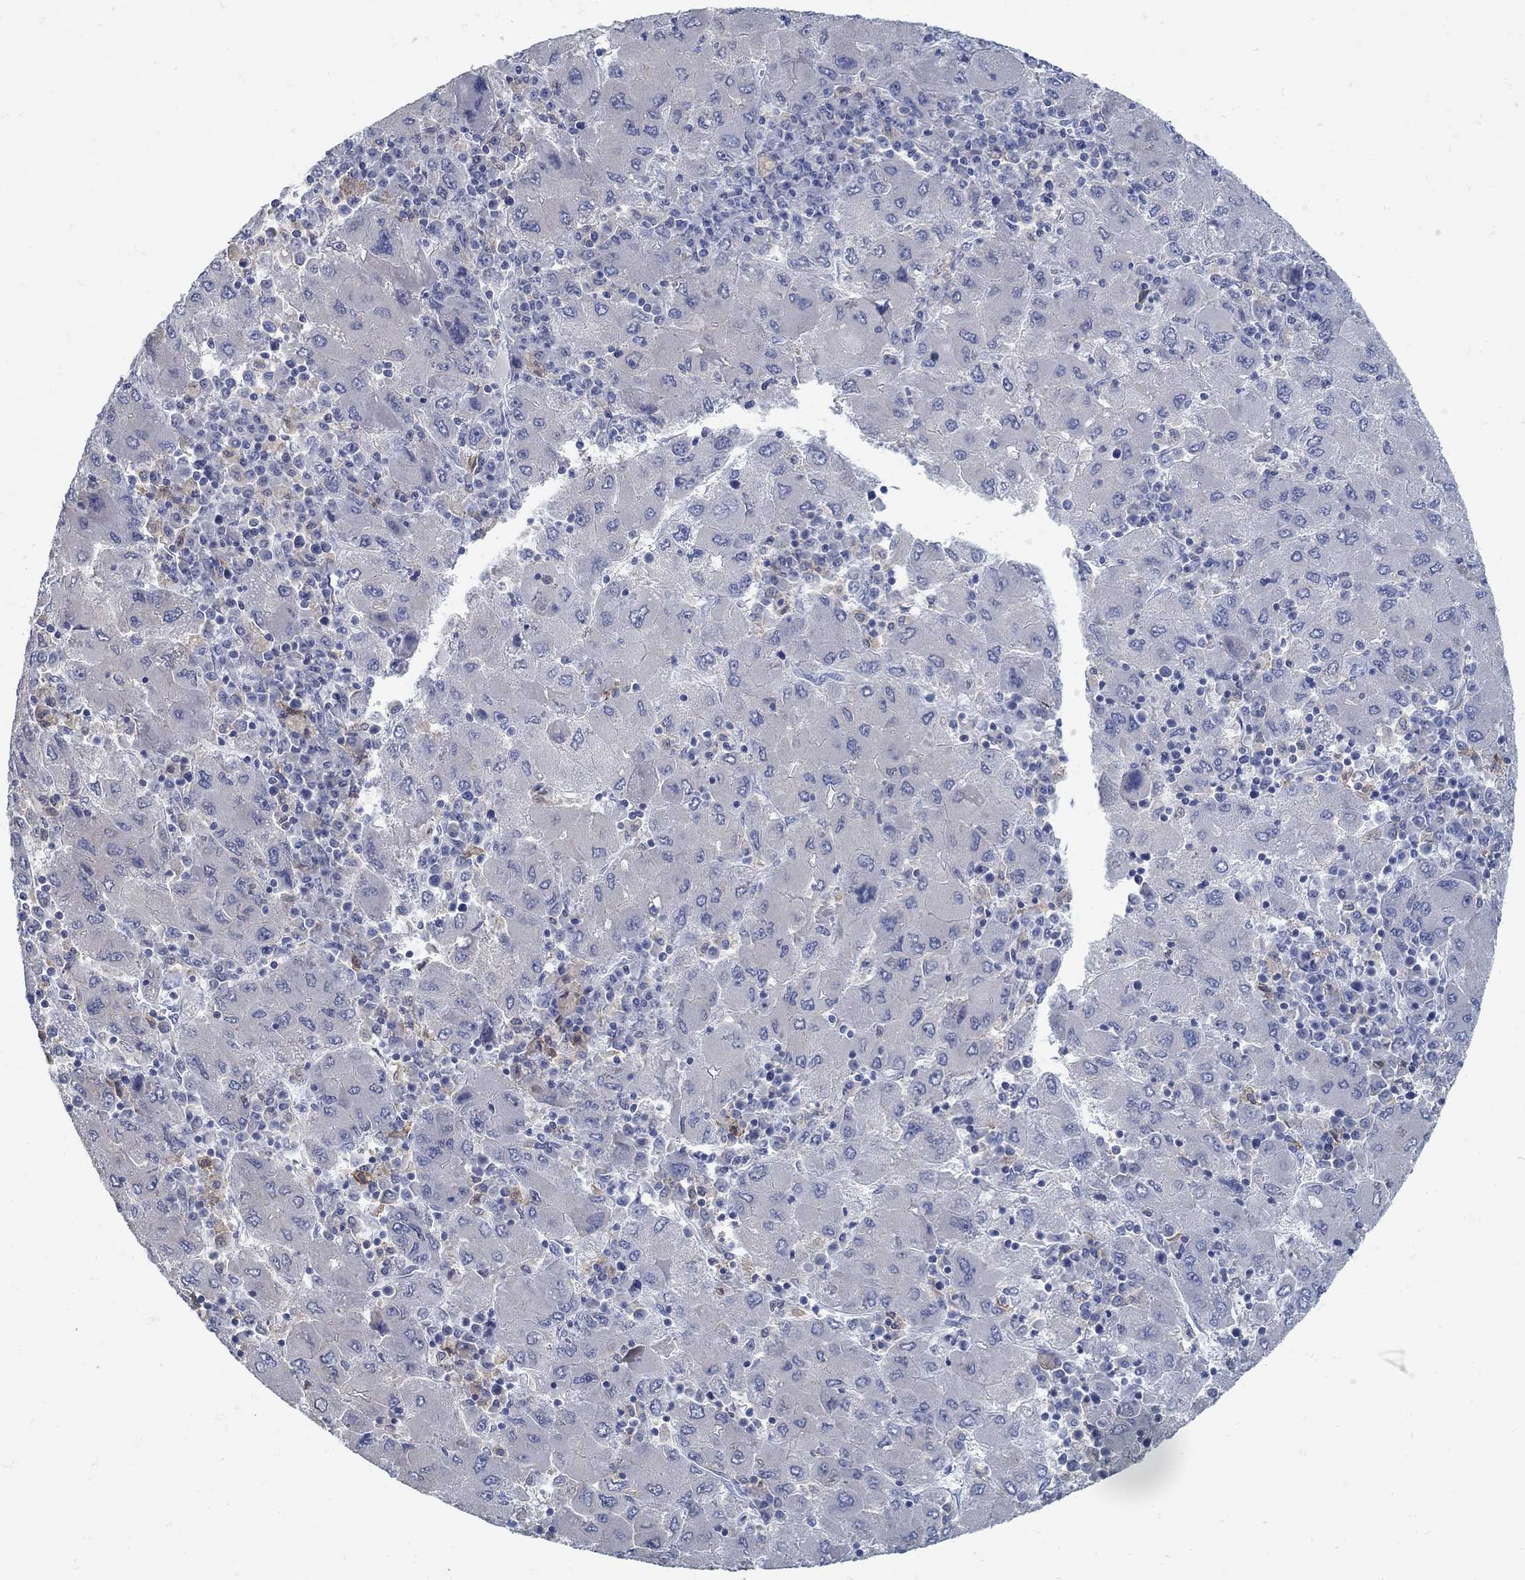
{"staining": {"intensity": "negative", "quantity": "none", "location": "none"}, "tissue": "liver cancer", "cell_type": "Tumor cells", "image_type": "cancer", "snomed": [{"axis": "morphology", "description": "Carcinoma, Hepatocellular, NOS"}, {"axis": "topography", "description": "Liver"}], "caption": "A photomicrograph of human liver hepatocellular carcinoma is negative for staining in tumor cells. Brightfield microscopy of IHC stained with DAB (3,3'-diaminobenzidine) (brown) and hematoxylin (blue), captured at high magnification.", "gene": "ZFAND4", "patient": {"sex": "male", "age": 75}}